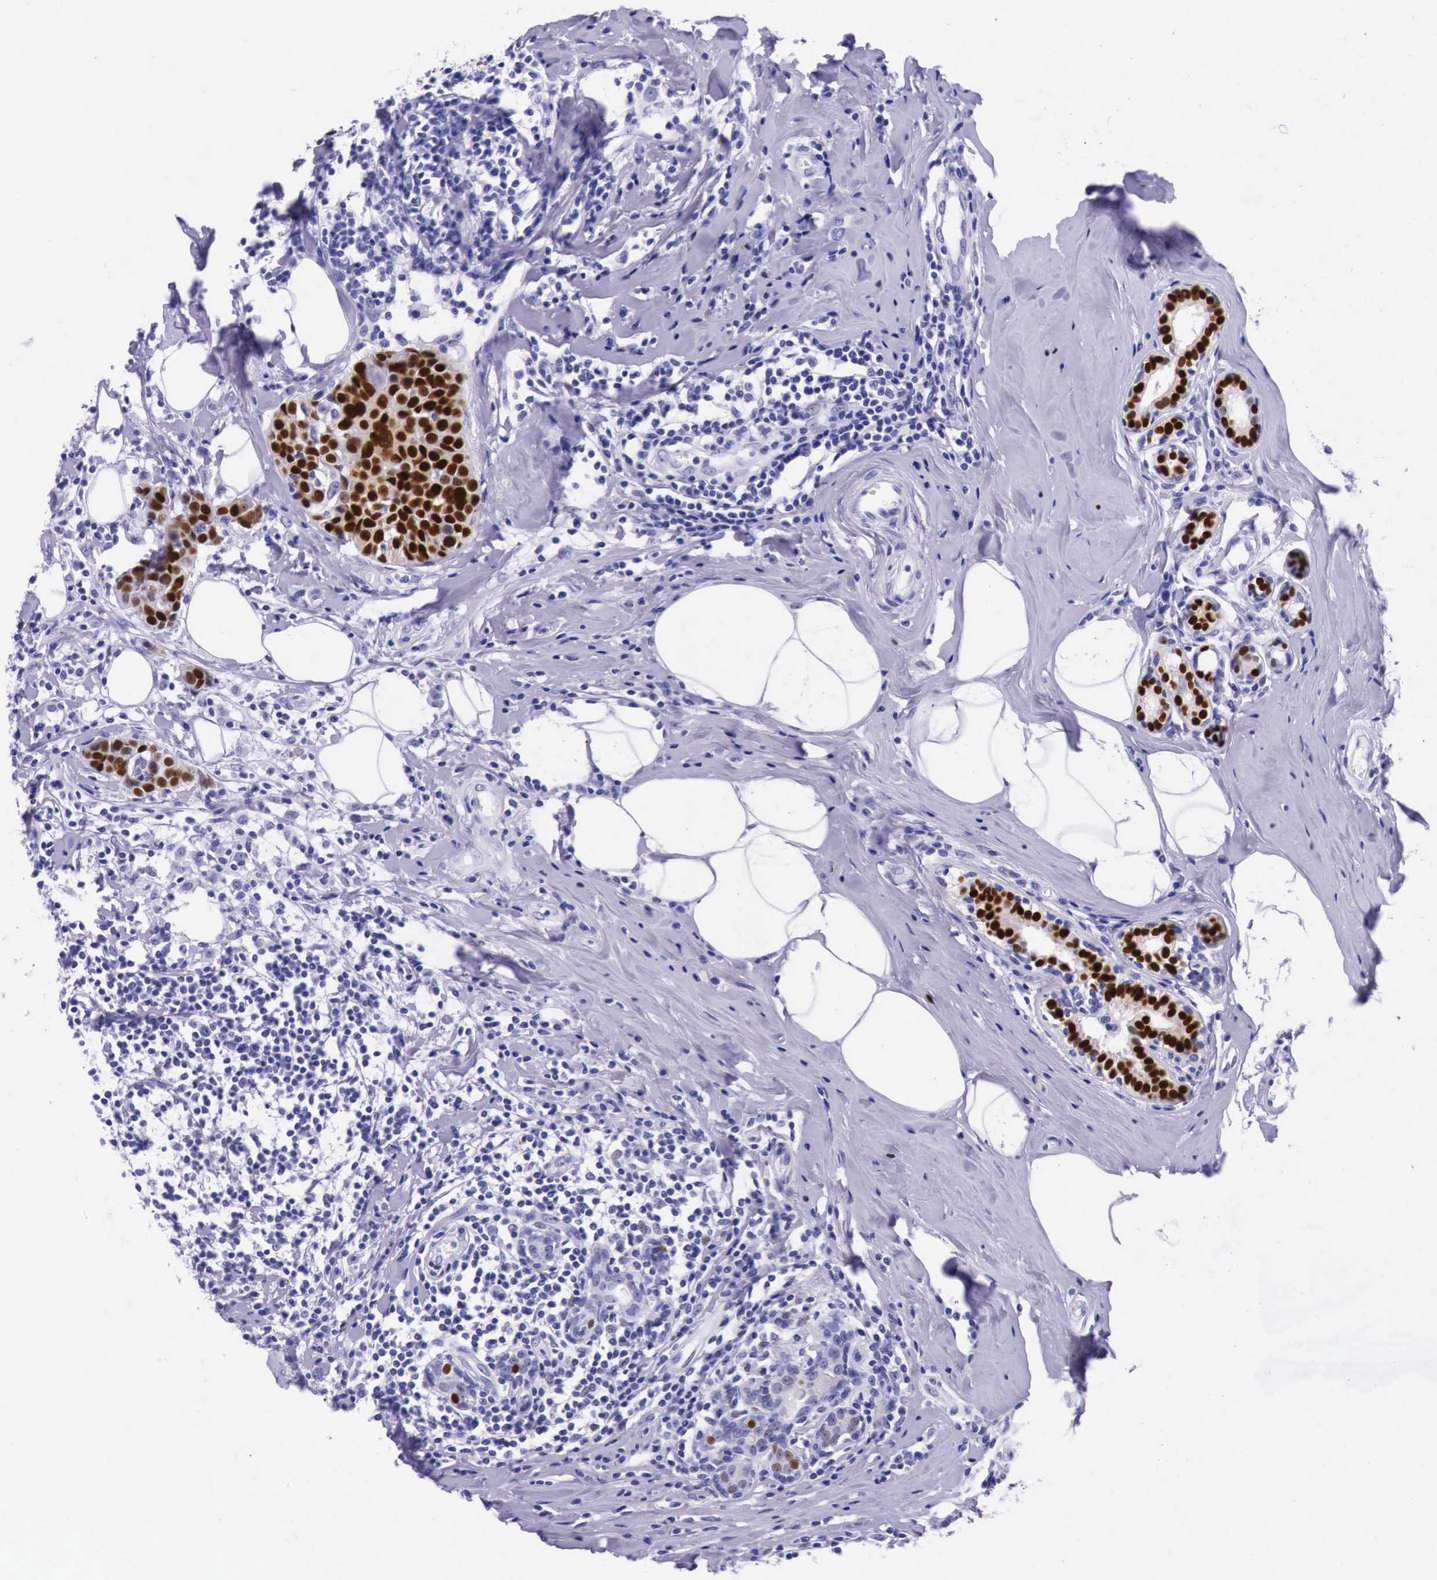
{"staining": {"intensity": "strong", "quantity": ">75%", "location": "nuclear"}, "tissue": "breast cancer", "cell_type": "Tumor cells", "image_type": "cancer", "snomed": [{"axis": "morphology", "description": "Duct carcinoma"}, {"axis": "topography", "description": "Breast"}], "caption": "IHC of human invasive ductal carcinoma (breast) demonstrates high levels of strong nuclear expression in about >75% of tumor cells. Using DAB (3,3'-diaminobenzidine) (brown) and hematoxylin (blue) stains, captured at high magnification using brightfield microscopy.", "gene": "ESR1", "patient": {"sex": "female", "age": 55}}